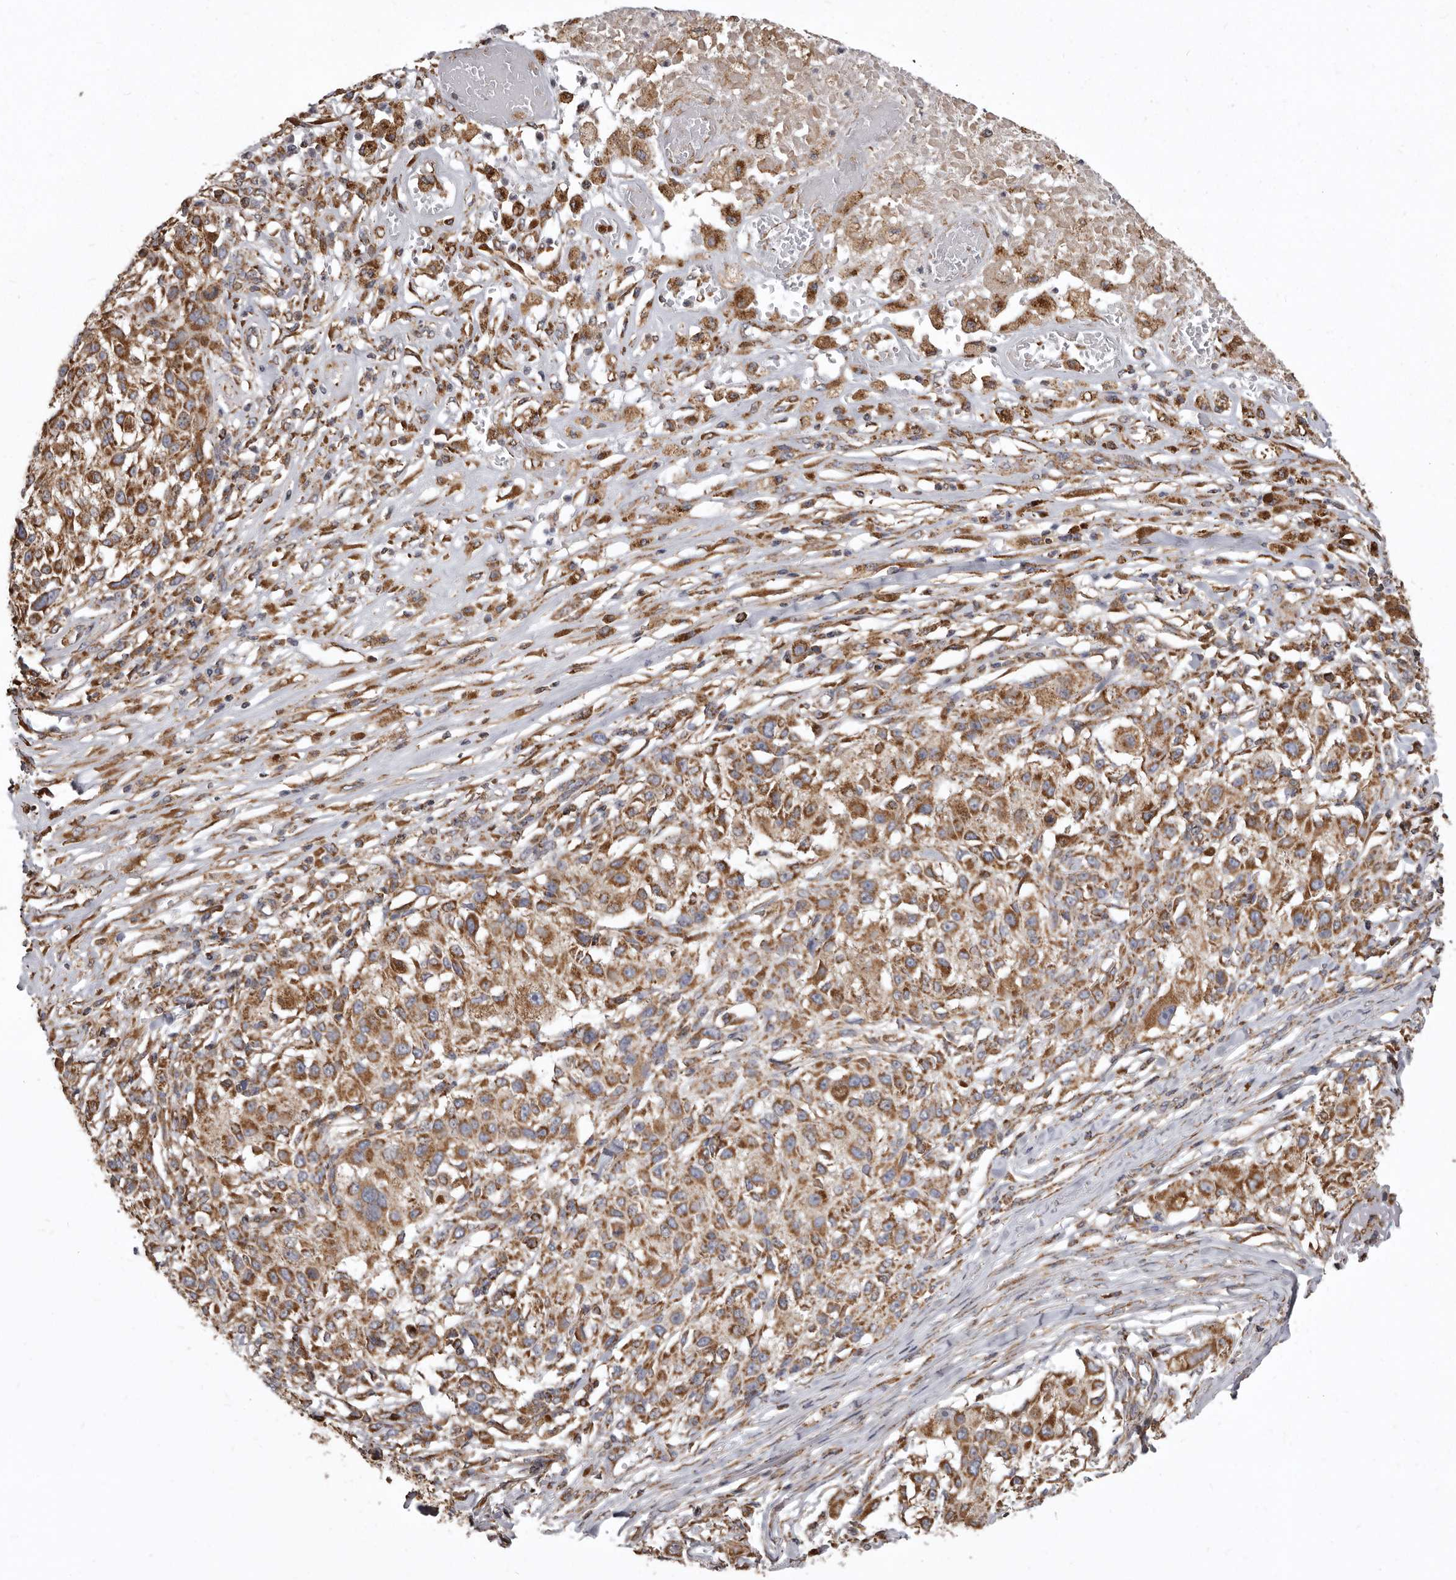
{"staining": {"intensity": "moderate", "quantity": ">75%", "location": "cytoplasmic/membranous"}, "tissue": "melanoma", "cell_type": "Tumor cells", "image_type": "cancer", "snomed": [{"axis": "morphology", "description": "Necrosis, NOS"}, {"axis": "morphology", "description": "Malignant melanoma, NOS"}, {"axis": "topography", "description": "Skin"}], "caption": "DAB immunohistochemical staining of melanoma reveals moderate cytoplasmic/membranous protein staining in approximately >75% of tumor cells.", "gene": "CDK5RAP3", "patient": {"sex": "female", "age": 87}}